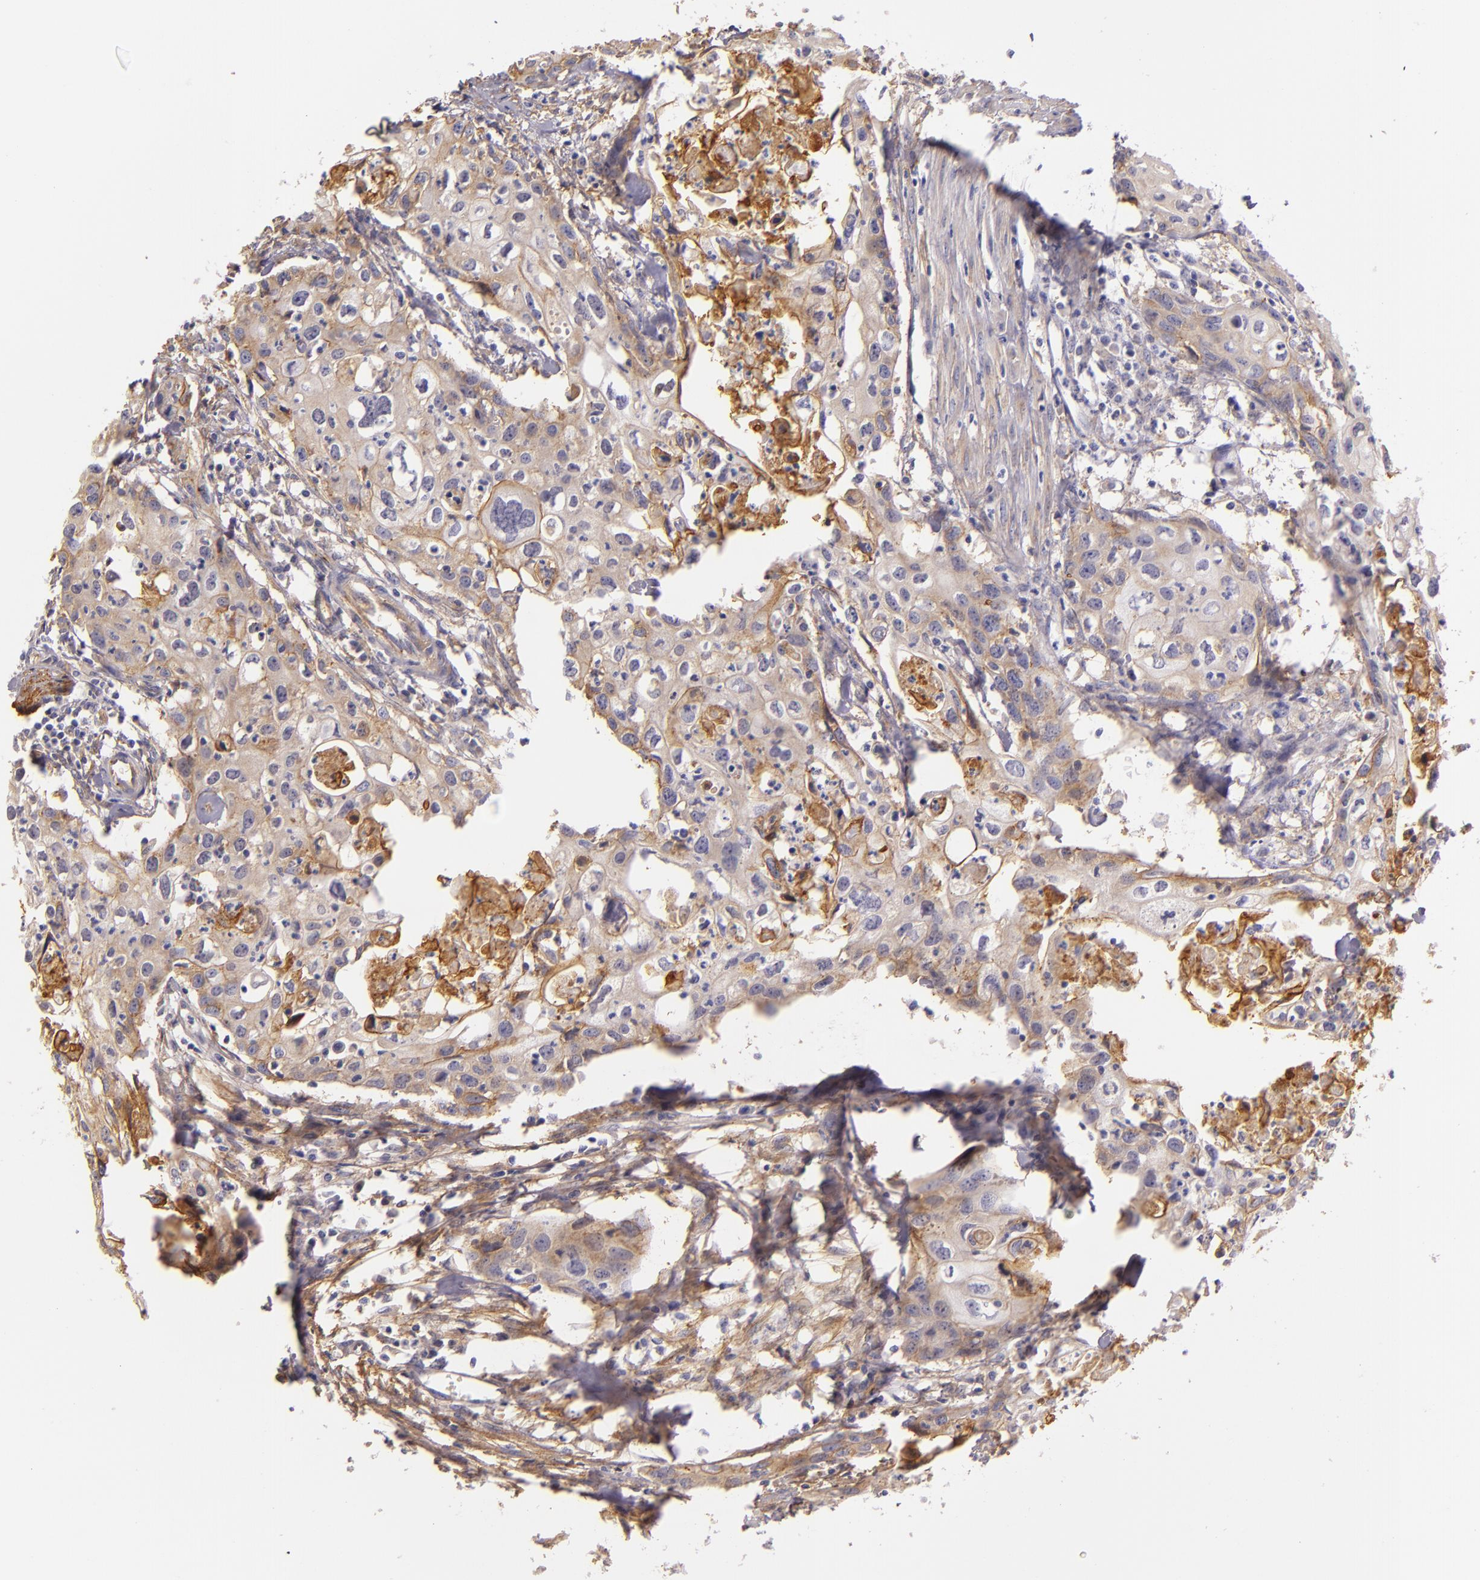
{"staining": {"intensity": "moderate", "quantity": "25%-75%", "location": "cytoplasmic/membranous"}, "tissue": "urothelial cancer", "cell_type": "Tumor cells", "image_type": "cancer", "snomed": [{"axis": "morphology", "description": "Urothelial carcinoma, High grade"}, {"axis": "topography", "description": "Urinary bladder"}], "caption": "Urothelial cancer stained with a brown dye displays moderate cytoplasmic/membranous positive positivity in about 25%-75% of tumor cells.", "gene": "CTSF", "patient": {"sex": "male", "age": 54}}